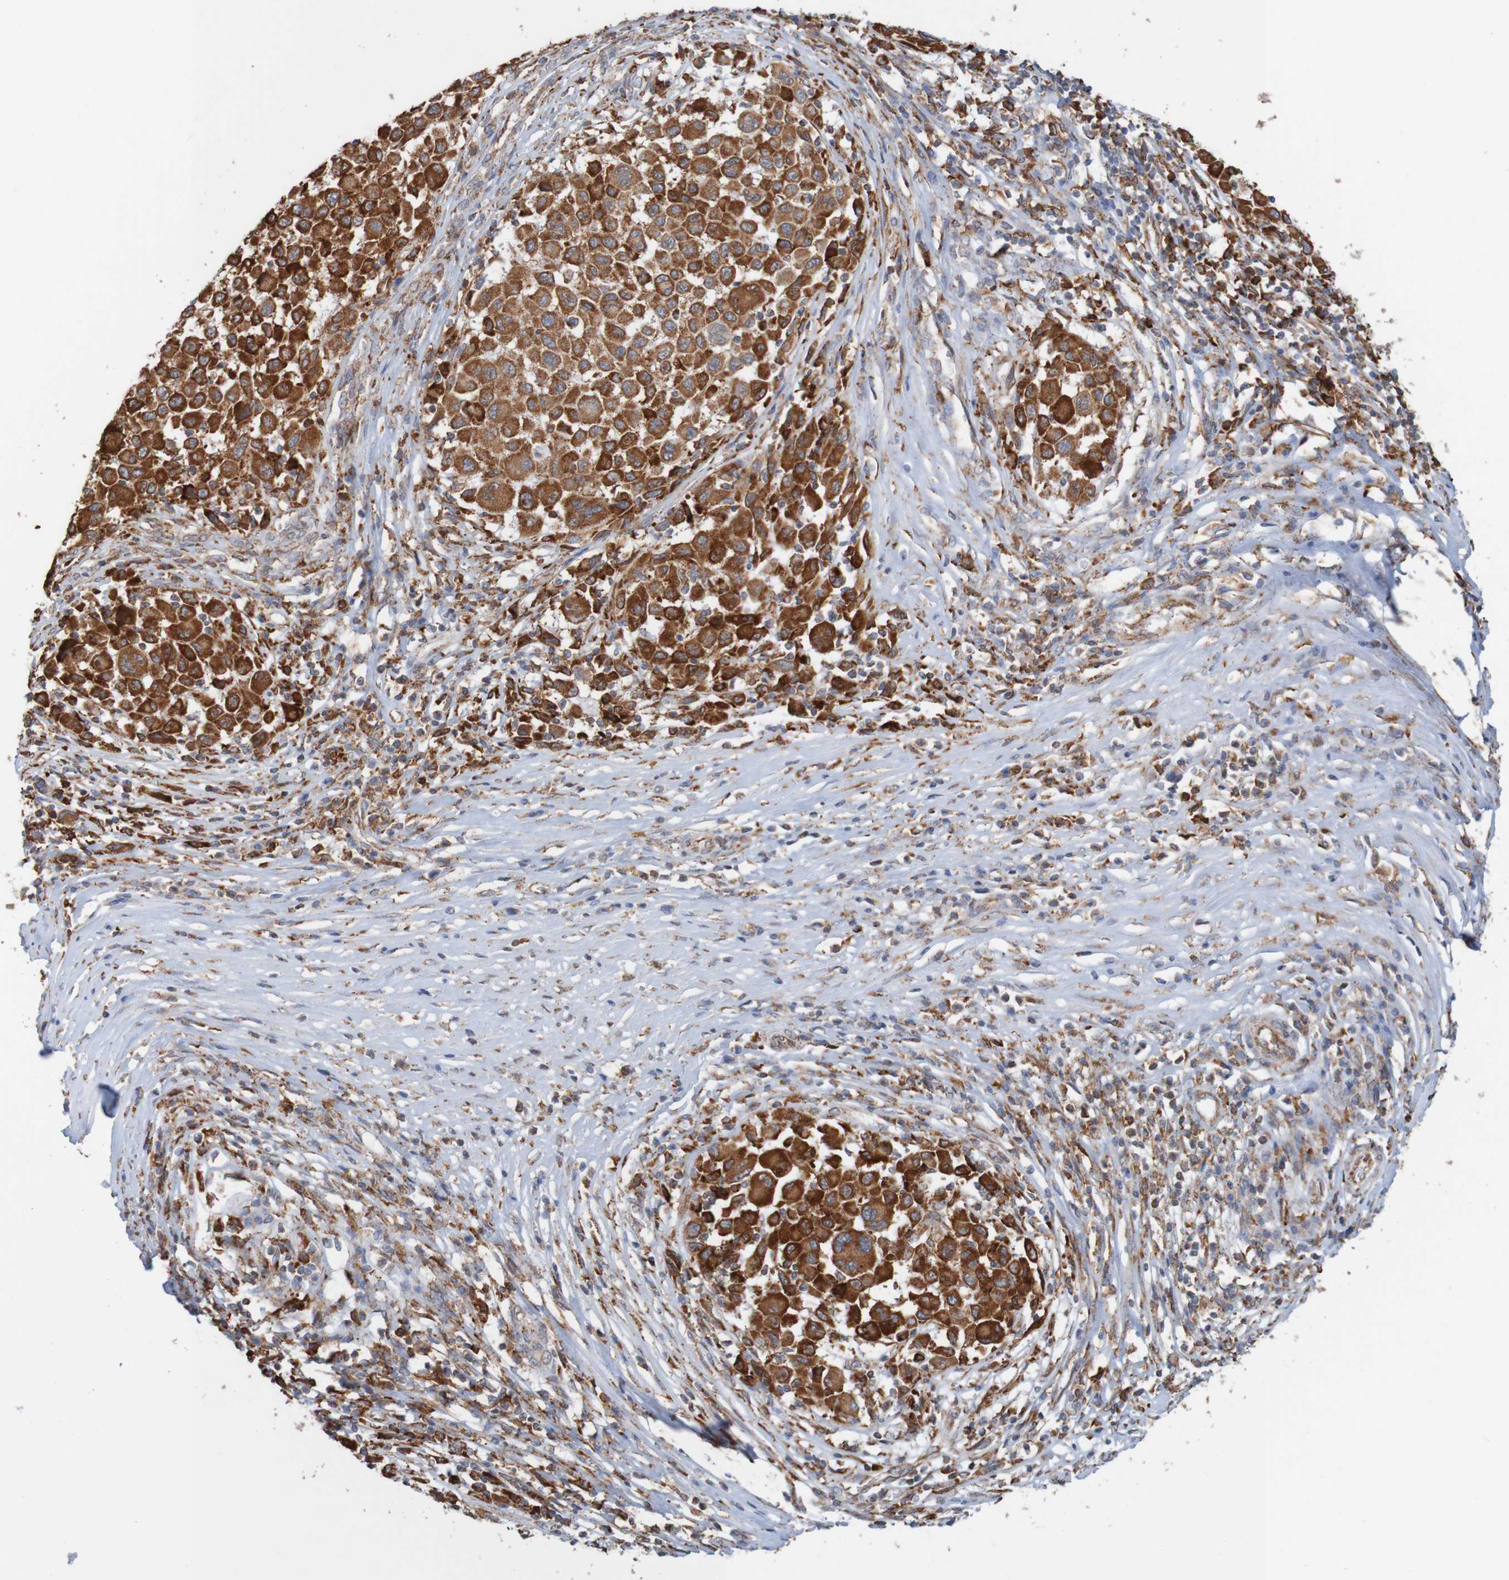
{"staining": {"intensity": "strong", "quantity": "25%-75%", "location": "cytoplasmic/membranous"}, "tissue": "melanoma", "cell_type": "Tumor cells", "image_type": "cancer", "snomed": [{"axis": "morphology", "description": "Malignant melanoma, Metastatic site"}, {"axis": "topography", "description": "Lymph node"}], "caption": "Malignant melanoma (metastatic site) tissue shows strong cytoplasmic/membranous positivity in about 25%-75% of tumor cells, visualized by immunohistochemistry.", "gene": "PDIA3", "patient": {"sex": "male", "age": 61}}